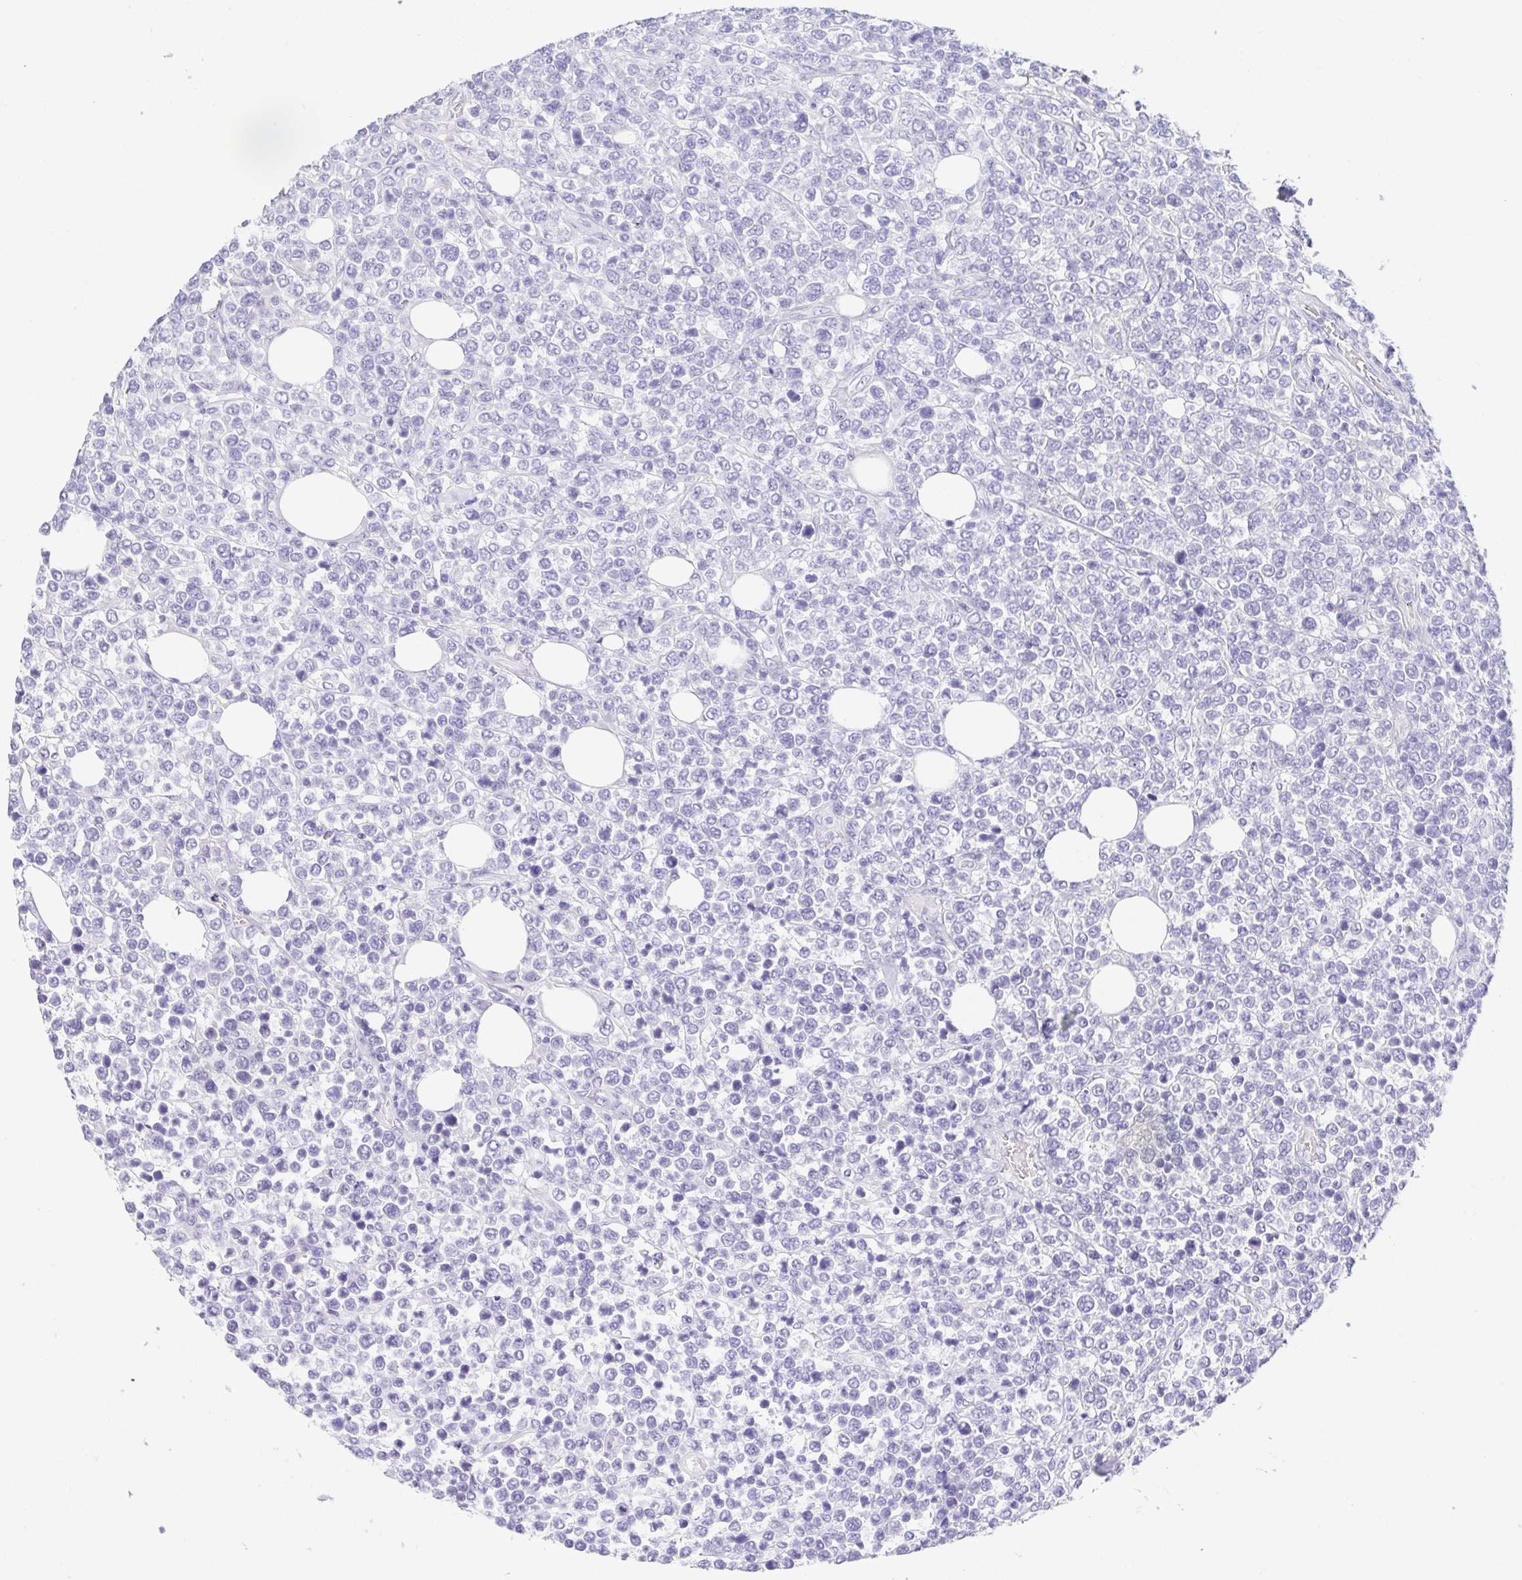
{"staining": {"intensity": "negative", "quantity": "none", "location": "none"}, "tissue": "lymphoma", "cell_type": "Tumor cells", "image_type": "cancer", "snomed": [{"axis": "morphology", "description": "Malignant lymphoma, non-Hodgkin's type, High grade"}, {"axis": "topography", "description": "Soft tissue"}], "caption": "DAB (3,3'-diaminobenzidine) immunohistochemical staining of human lymphoma exhibits no significant staining in tumor cells.", "gene": "HAPLN2", "patient": {"sex": "female", "age": 56}}